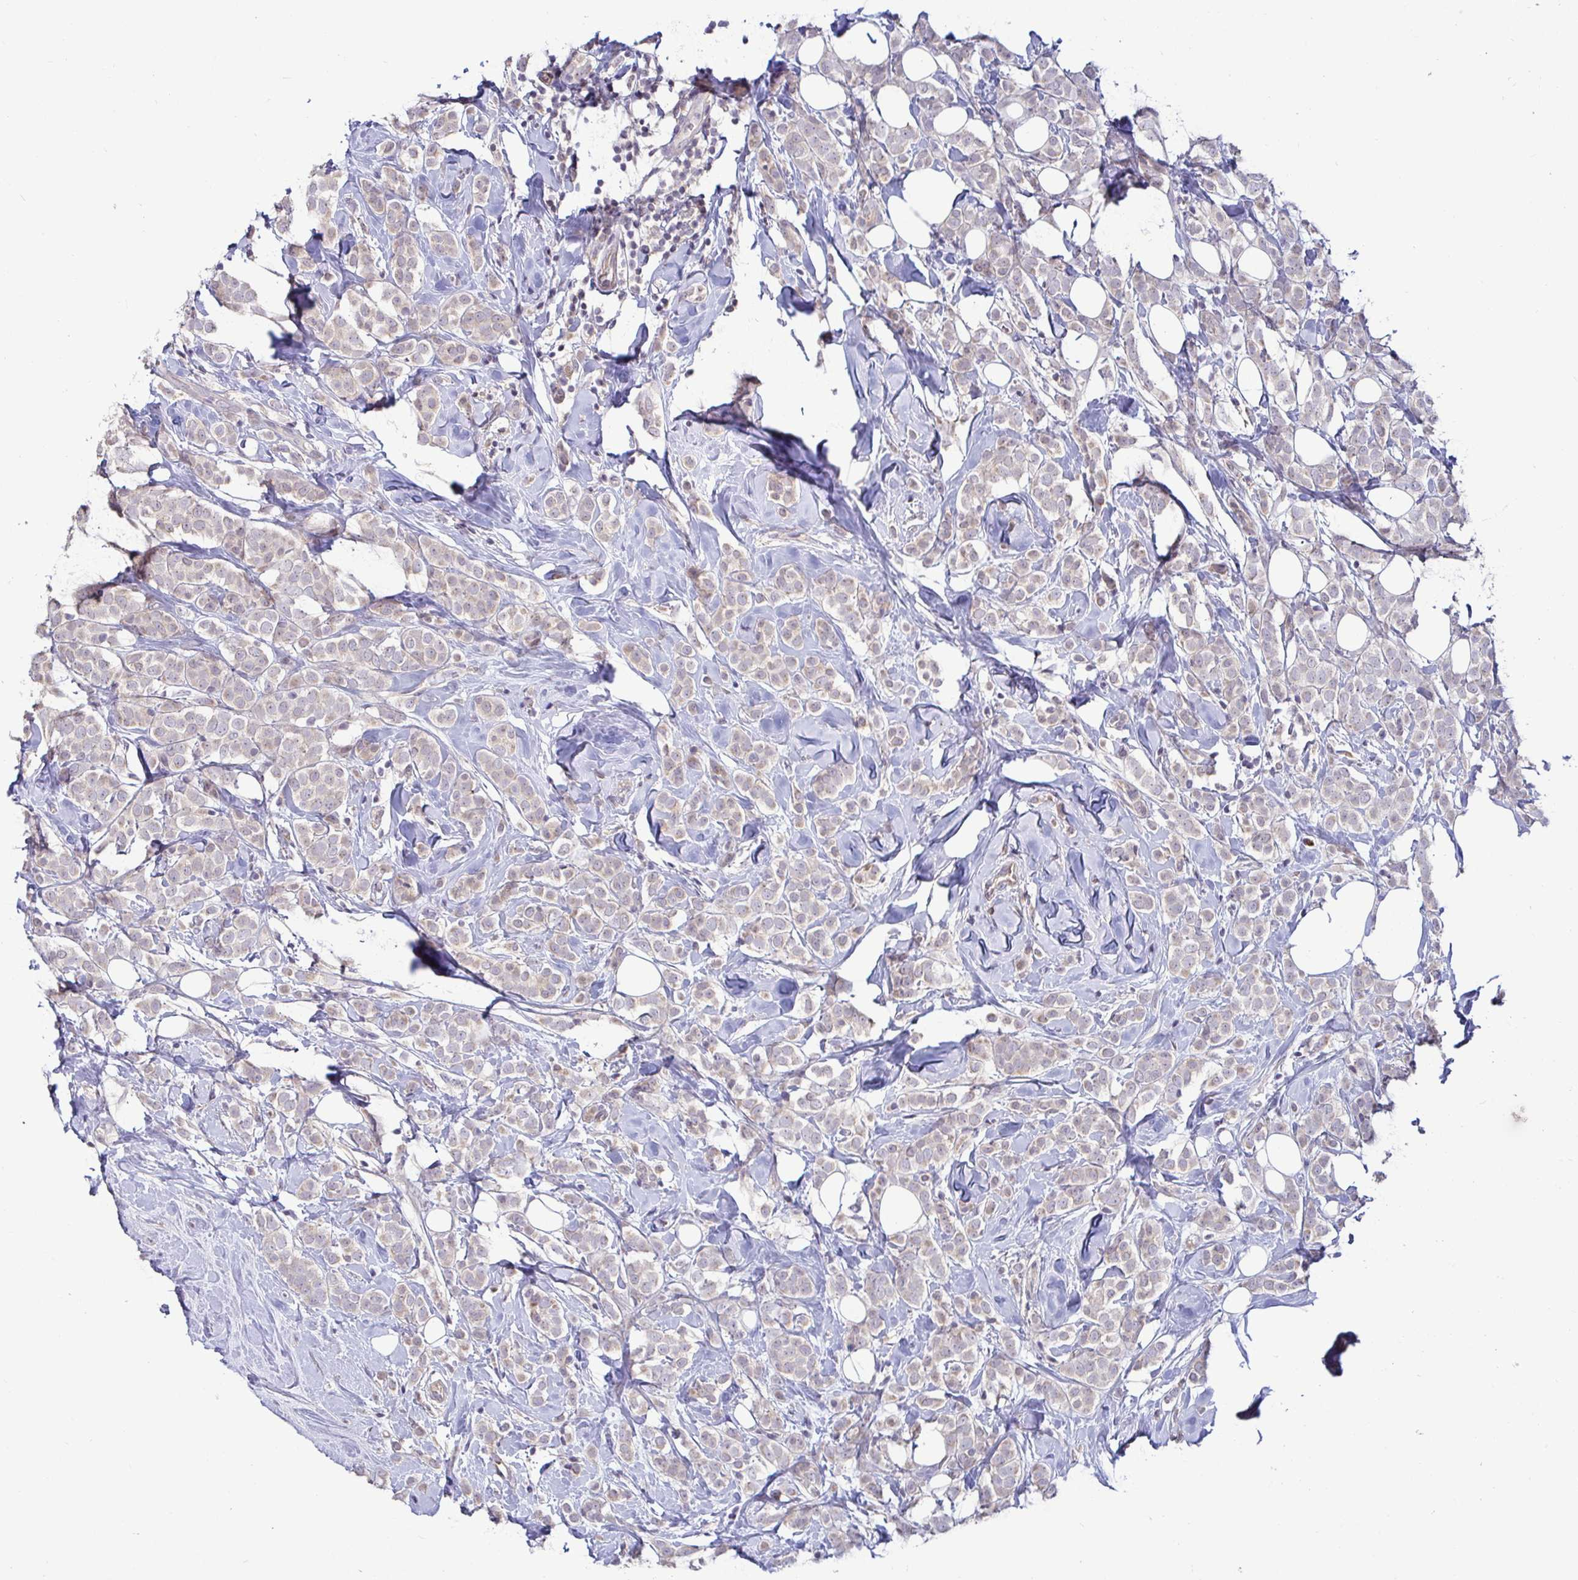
{"staining": {"intensity": "weak", "quantity": "25%-75%", "location": "cytoplasmic/membranous"}, "tissue": "breast cancer", "cell_type": "Tumor cells", "image_type": "cancer", "snomed": [{"axis": "morphology", "description": "Lobular carcinoma"}, {"axis": "topography", "description": "Breast"}], "caption": "A brown stain shows weak cytoplasmic/membranous positivity of a protein in human lobular carcinoma (breast) tumor cells.", "gene": "GSTM1", "patient": {"sex": "female", "age": 49}}